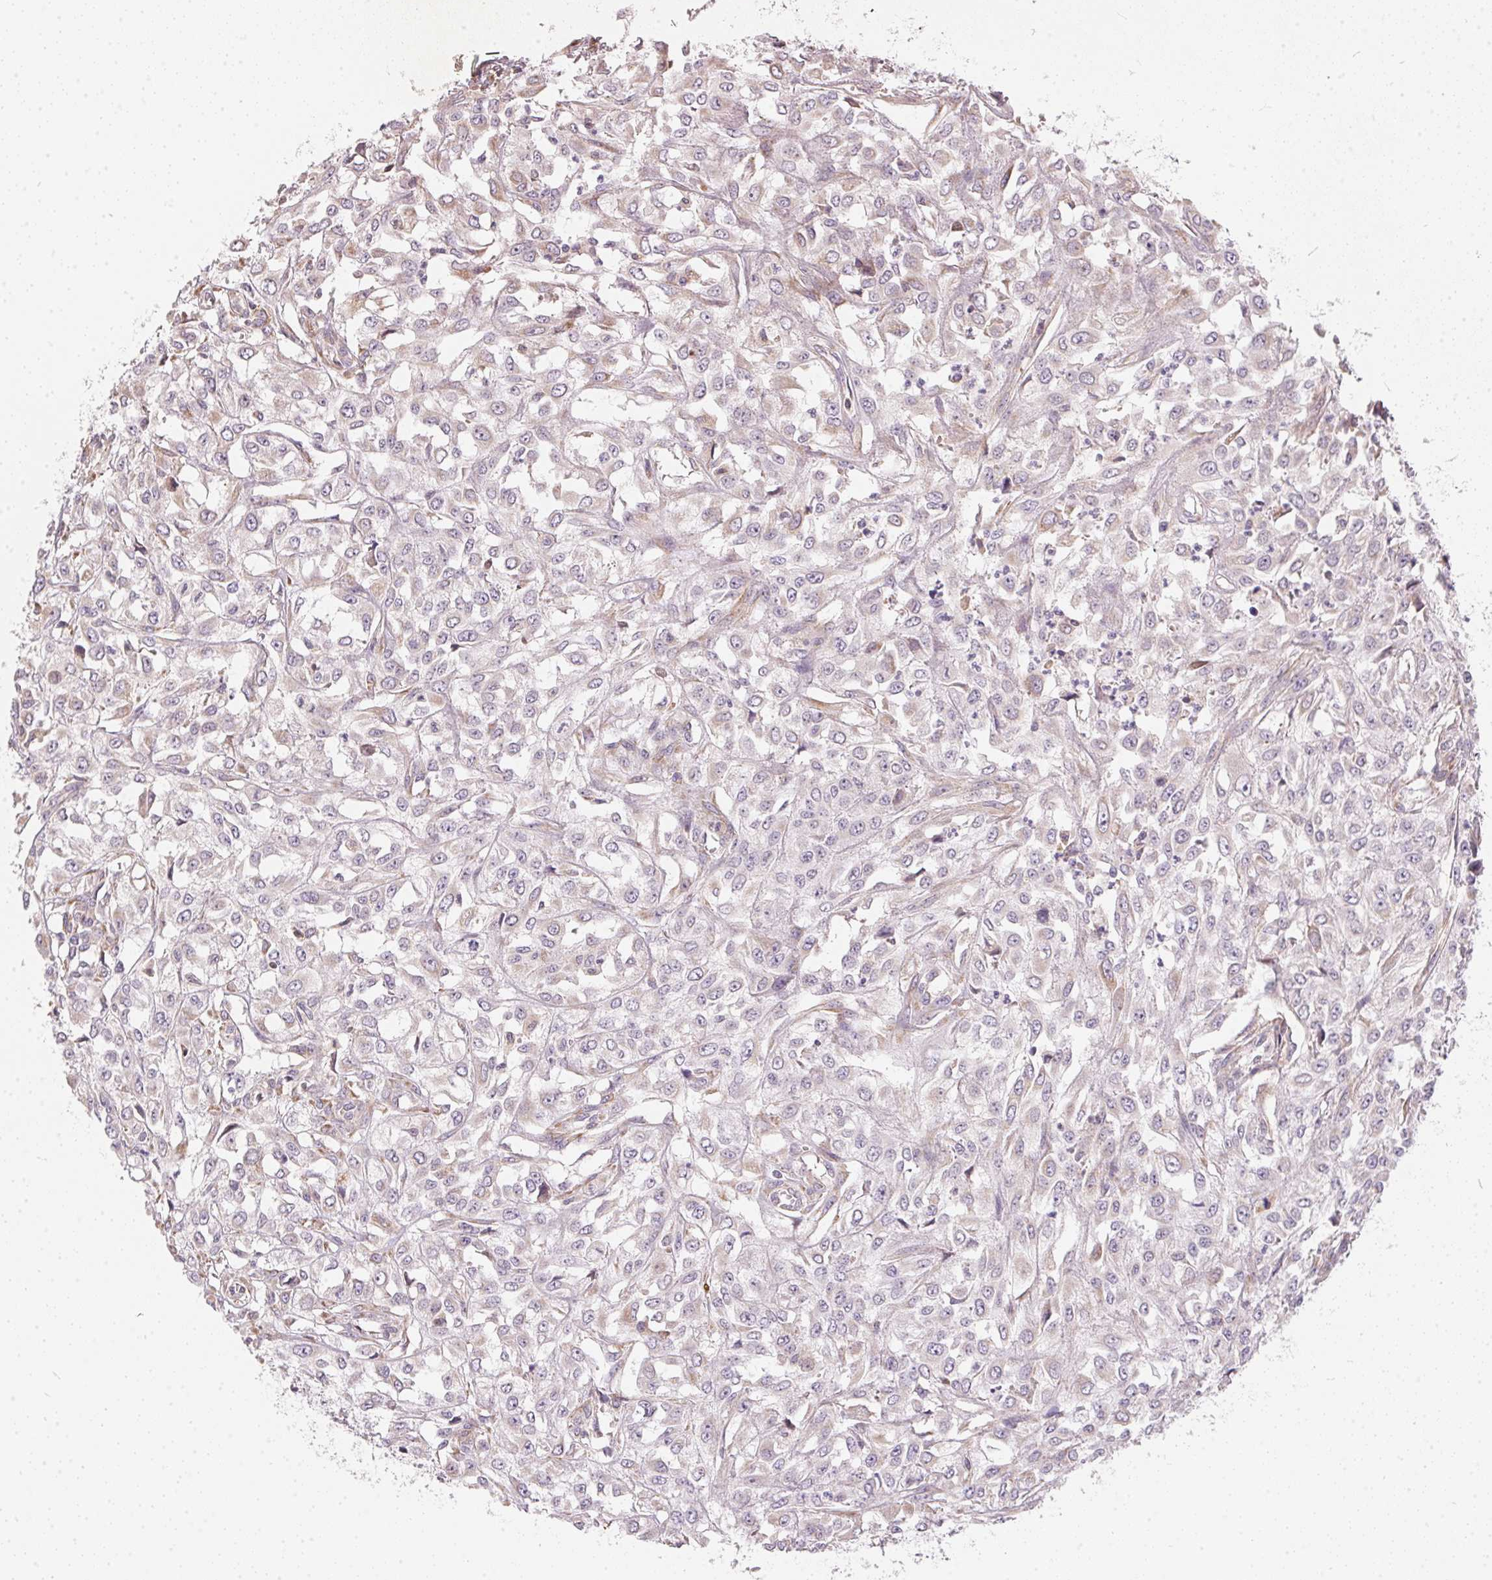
{"staining": {"intensity": "negative", "quantity": "none", "location": "none"}, "tissue": "urothelial cancer", "cell_type": "Tumor cells", "image_type": "cancer", "snomed": [{"axis": "morphology", "description": "Urothelial carcinoma, High grade"}, {"axis": "topography", "description": "Urinary bladder"}], "caption": "Immunohistochemistry of urothelial carcinoma (high-grade) shows no staining in tumor cells. Brightfield microscopy of IHC stained with DAB (brown) and hematoxylin (blue), captured at high magnification.", "gene": "VWA5B2", "patient": {"sex": "male", "age": 67}}